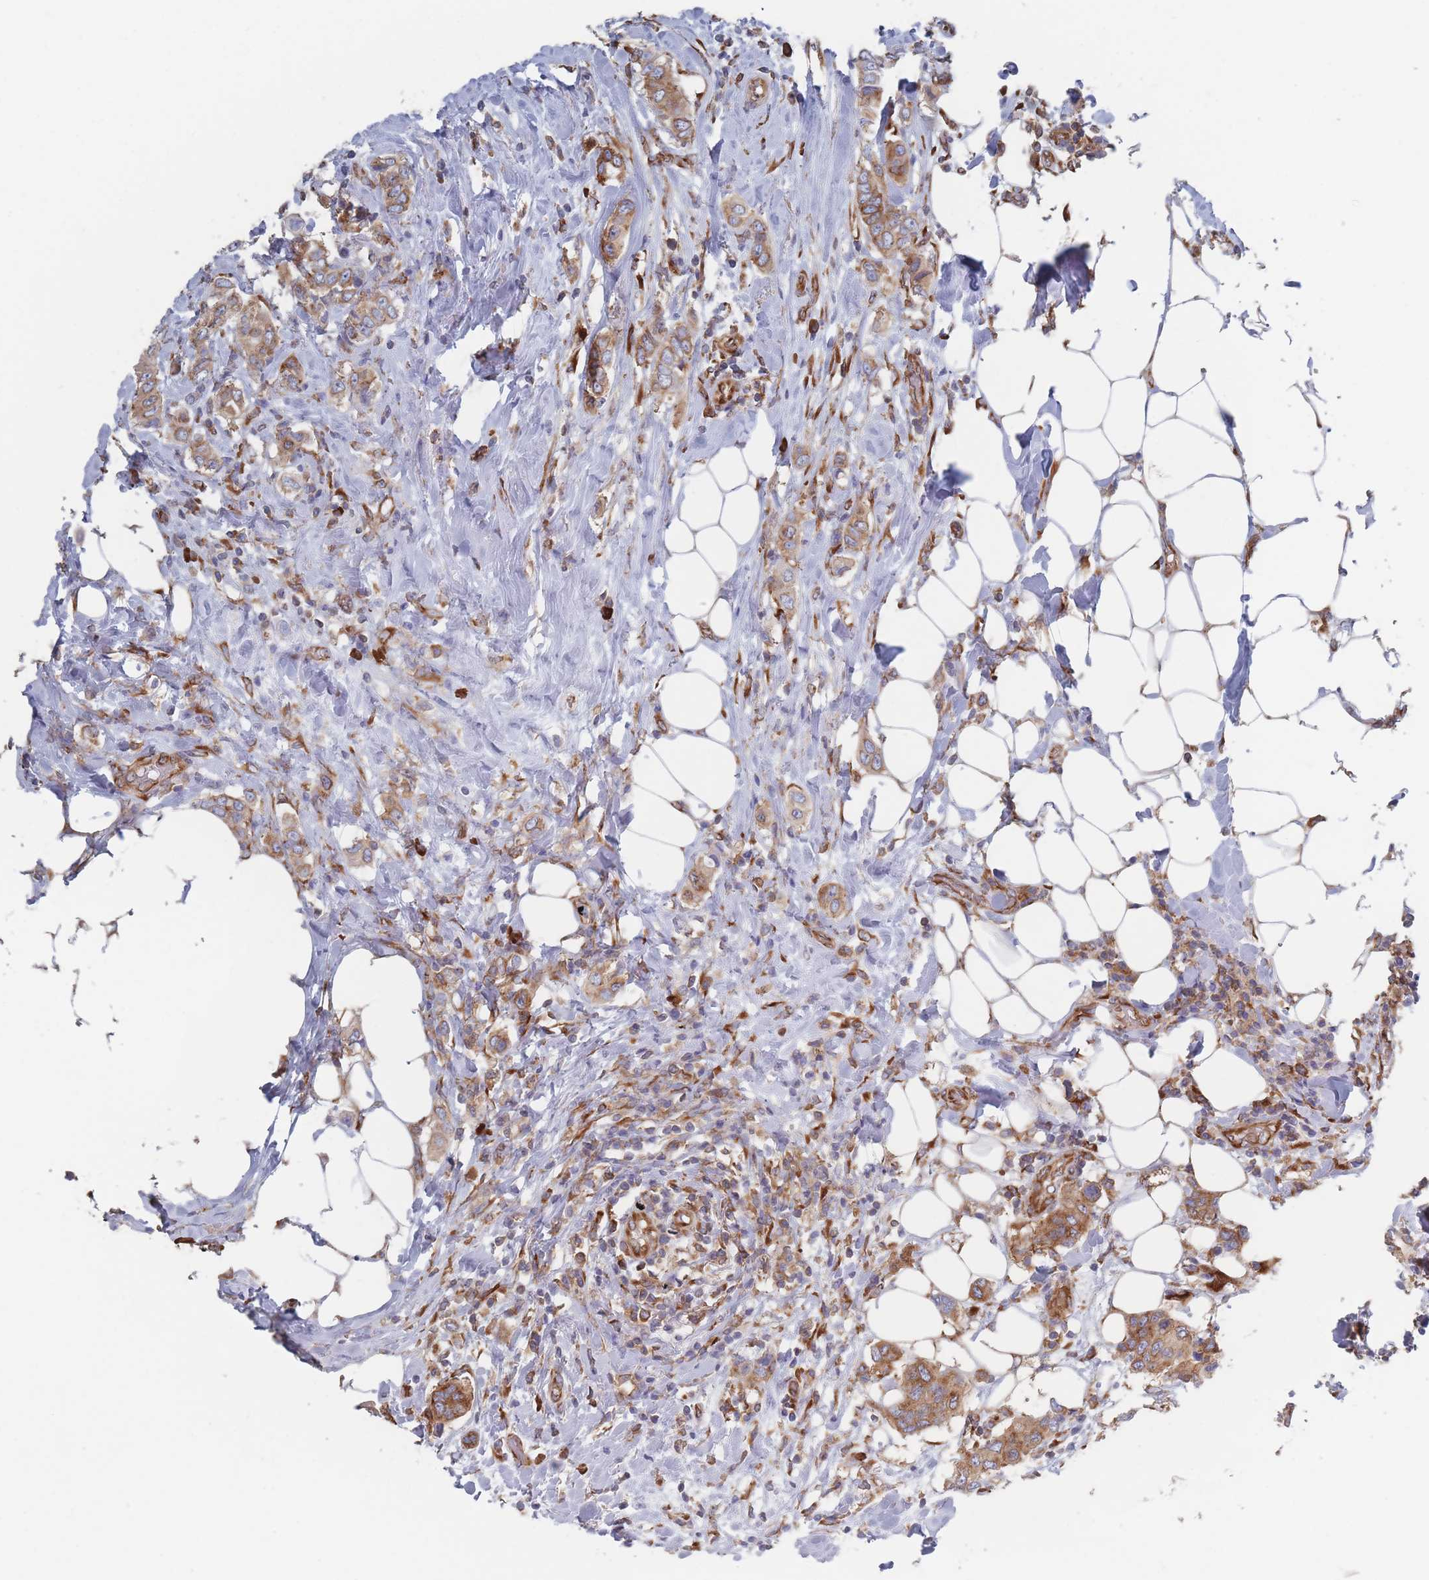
{"staining": {"intensity": "moderate", "quantity": ">75%", "location": "cytoplasmic/membranous"}, "tissue": "breast cancer", "cell_type": "Tumor cells", "image_type": "cancer", "snomed": [{"axis": "morphology", "description": "Lobular carcinoma"}, {"axis": "topography", "description": "Breast"}], "caption": "Moderate cytoplasmic/membranous positivity is present in approximately >75% of tumor cells in lobular carcinoma (breast).", "gene": "EEF1B2", "patient": {"sex": "female", "age": 51}}